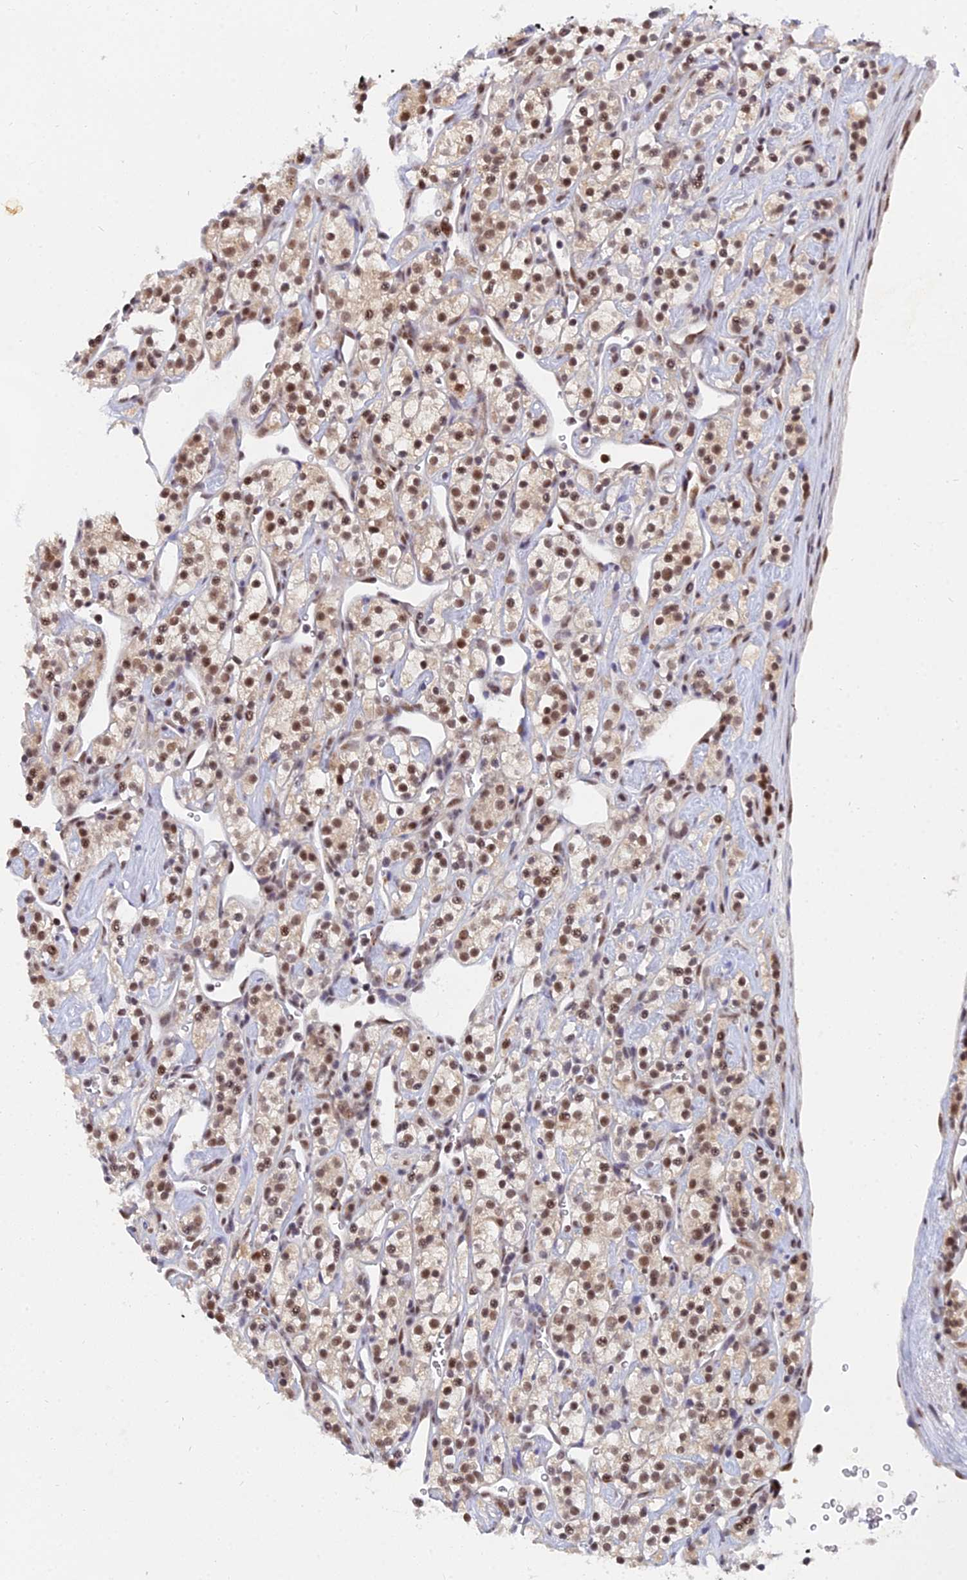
{"staining": {"intensity": "moderate", "quantity": ">75%", "location": "nuclear"}, "tissue": "renal cancer", "cell_type": "Tumor cells", "image_type": "cancer", "snomed": [{"axis": "morphology", "description": "Adenocarcinoma, NOS"}, {"axis": "topography", "description": "Kidney"}], "caption": "The image shows immunohistochemical staining of renal cancer. There is moderate nuclear expression is present in approximately >75% of tumor cells.", "gene": "THOC3", "patient": {"sex": "male", "age": 77}}